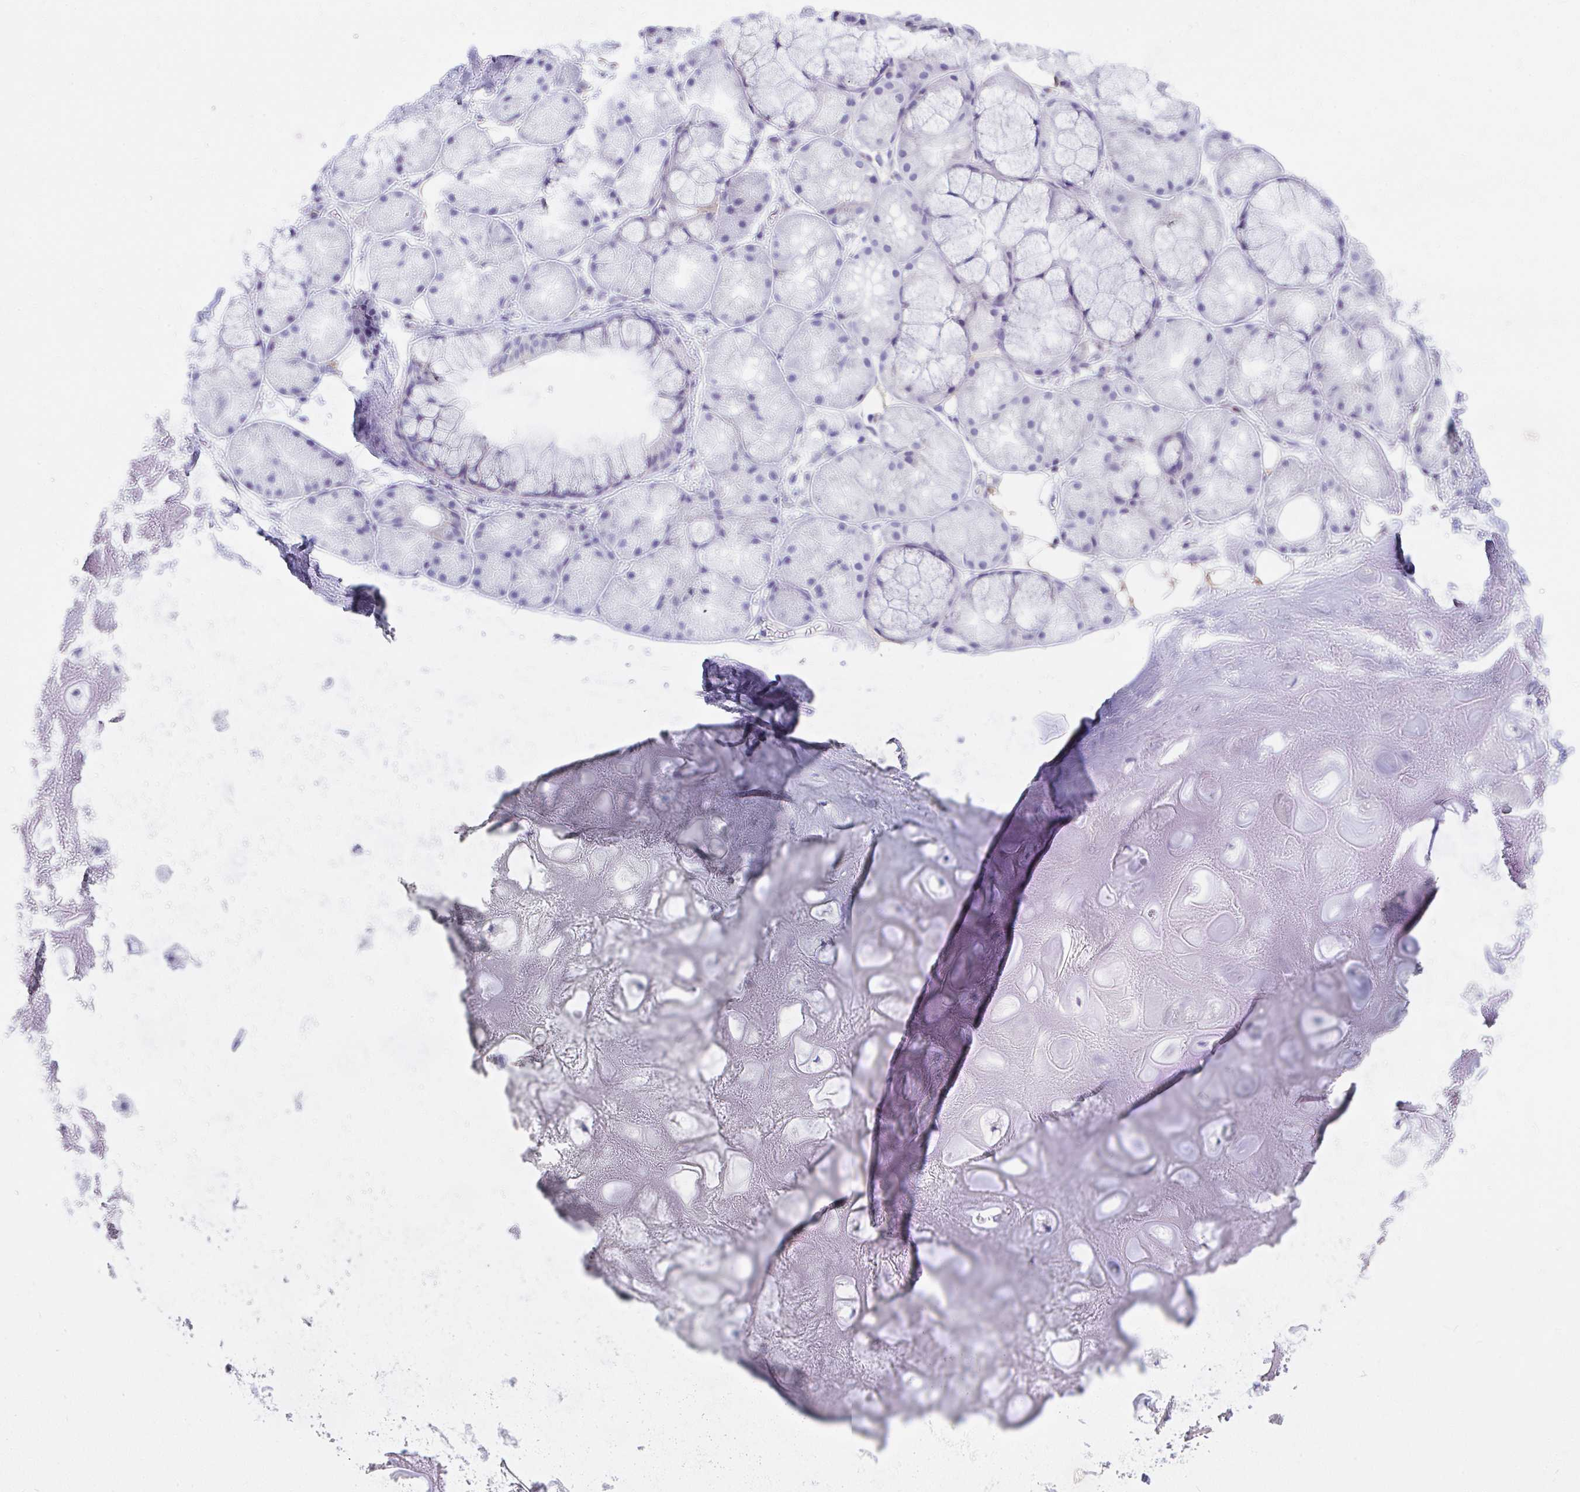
{"staining": {"intensity": "negative", "quantity": "none", "location": "none"}, "tissue": "adipose tissue", "cell_type": "Adipocytes", "image_type": "normal", "snomed": [{"axis": "morphology", "description": "Normal tissue, NOS"}, {"axis": "topography", "description": "Lymph node"}, {"axis": "topography", "description": "Cartilage tissue"}, {"axis": "topography", "description": "Nasopharynx"}], "caption": "IHC of normal adipose tissue reveals no positivity in adipocytes. (DAB (3,3'-diaminobenzidine) immunohistochemistry with hematoxylin counter stain).", "gene": "MGAM2", "patient": {"sex": "male", "age": 63}}